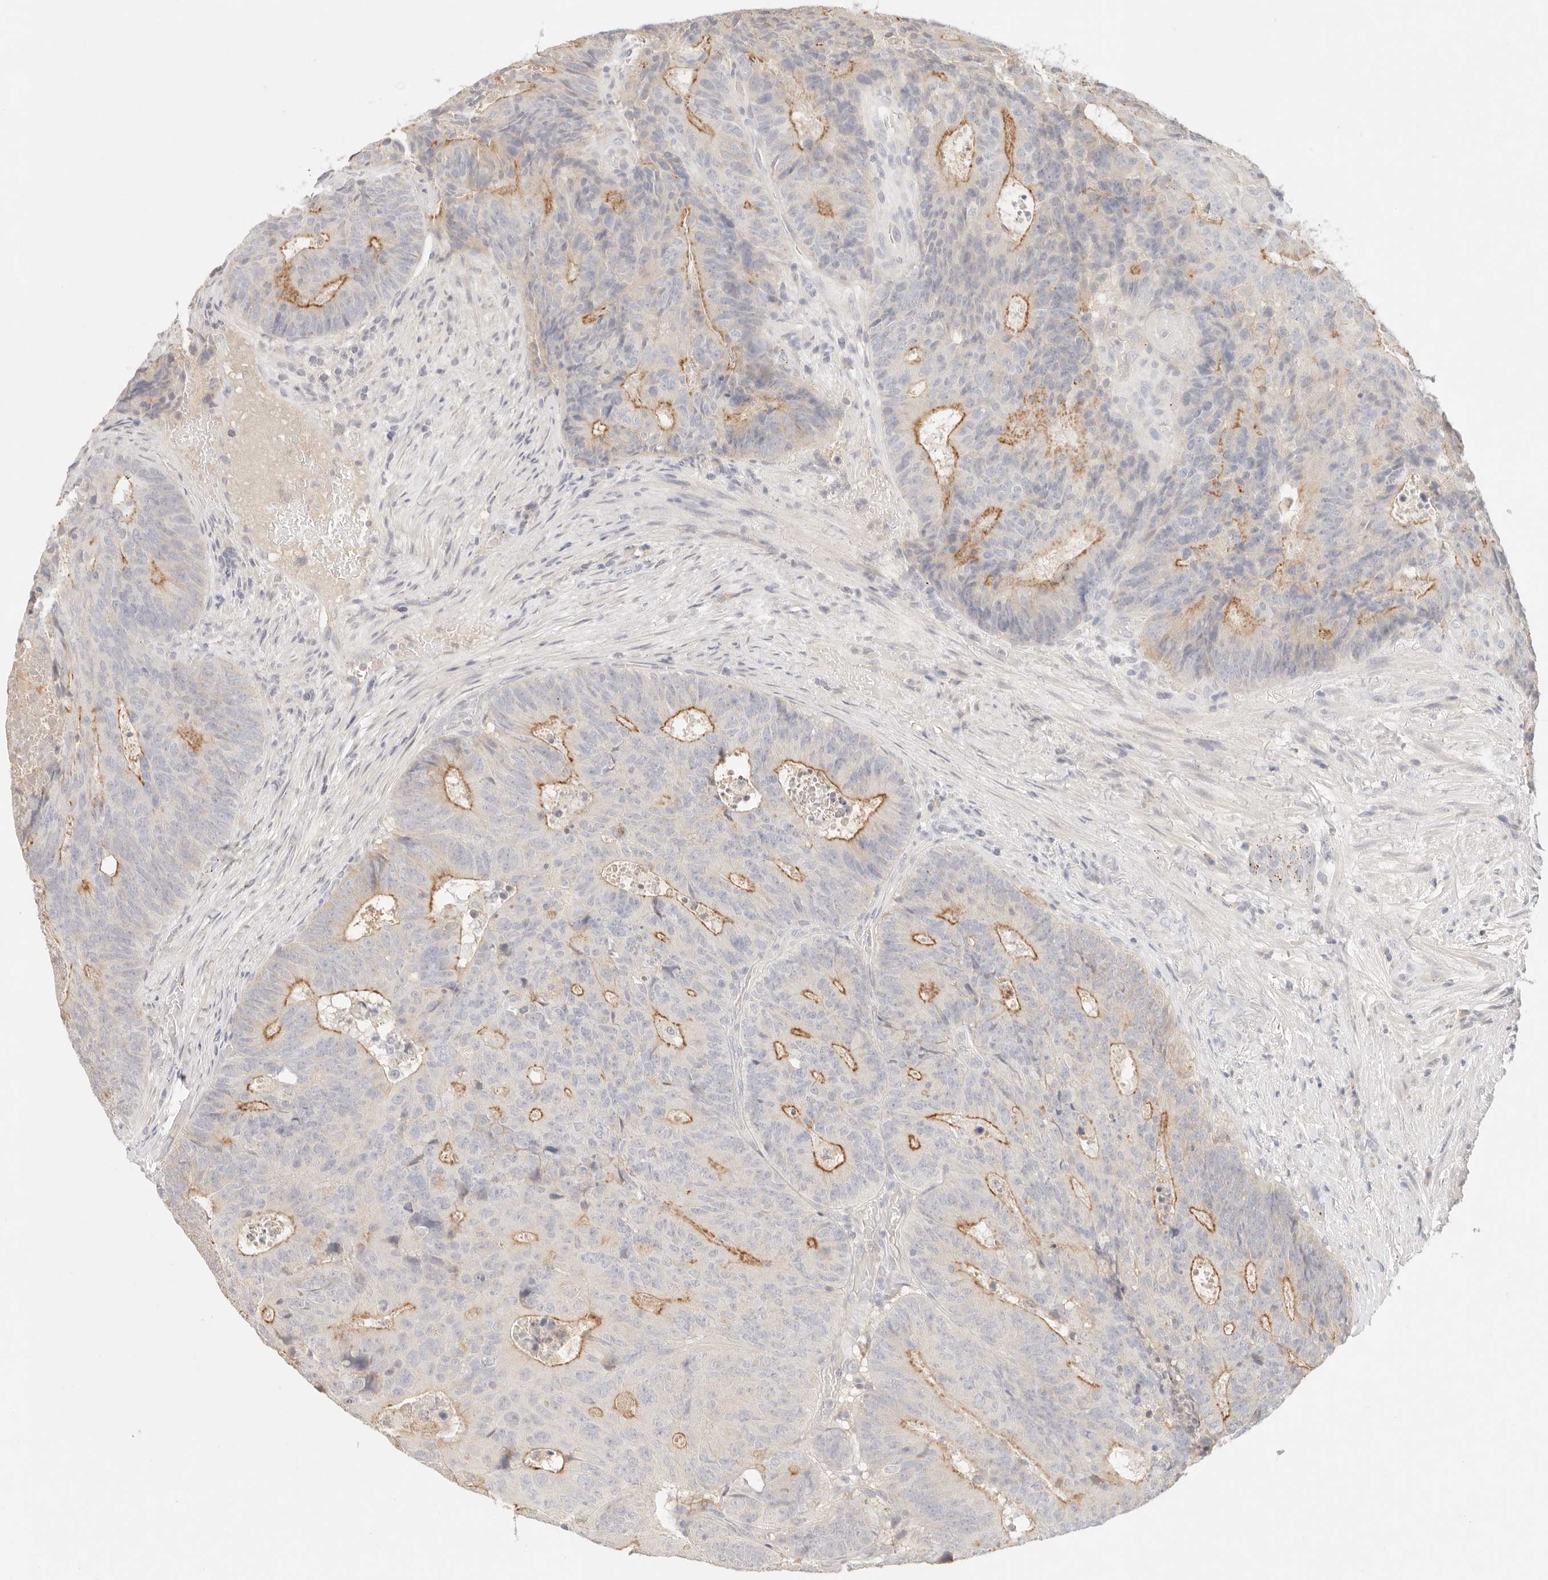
{"staining": {"intensity": "moderate", "quantity": "25%-75%", "location": "cytoplasmic/membranous"}, "tissue": "colorectal cancer", "cell_type": "Tumor cells", "image_type": "cancer", "snomed": [{"axis": "morphology", "description": "Adenocarcinoma, NOS"}, {"axis": "topography", "description": "Colon"}], "caption": "IHC of adenocarcinoma (colorectal) demonstrates medium levels of moderate cytoplasmic/membranous staining in approximately 25%-75% of tumor cells. The protein is stained brown, and the nuclei are stained in blue (DAB (3,3'-diaminobenzidine) IHC with brightfield microscopy, high magnification).", "gene": "CEP120", "patient": {"sex": "male", "age": 87}}